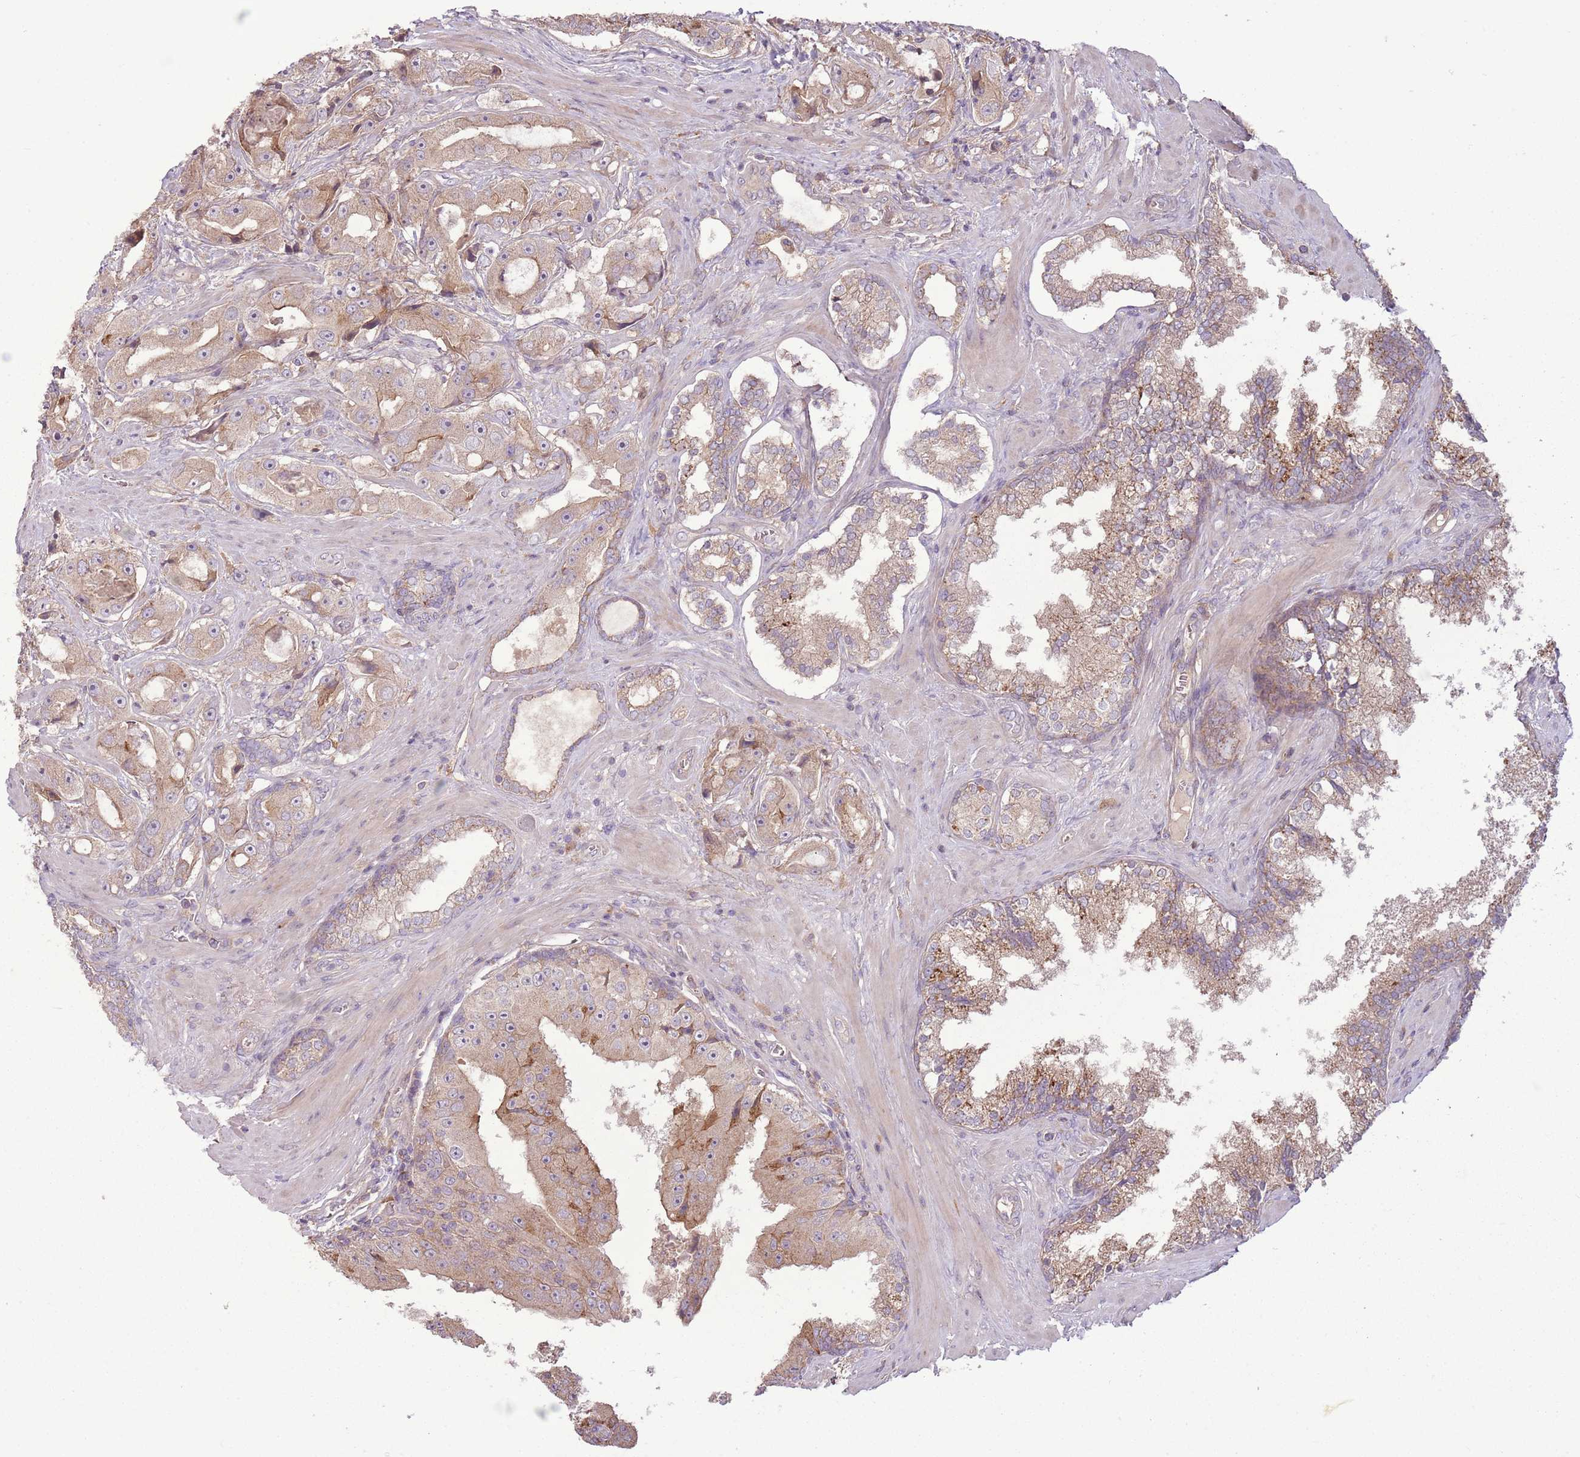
{"staining": {"intensity": "weak", "quantity": ">75%", "location": "cytoplasmic/membranous"}, "tissue": "prostate cancer", "cell_type": "Tumor cells", "image_type": "cancer", "snomed": [{"axis": "morphology", "description": "Adenocarcinoma, High grade"}, {"axis": "topography", "description": "Prostate"}], "caption": "Immunohistochemical staining of prostate cancer (high-grade adenocarcinoma) displays low levels of weak cytoplasmic/membranous protein staining in about >75% of tumor cells.", "gene": "ANKRD24", "patient": {"sex": "male", "age": 73}}